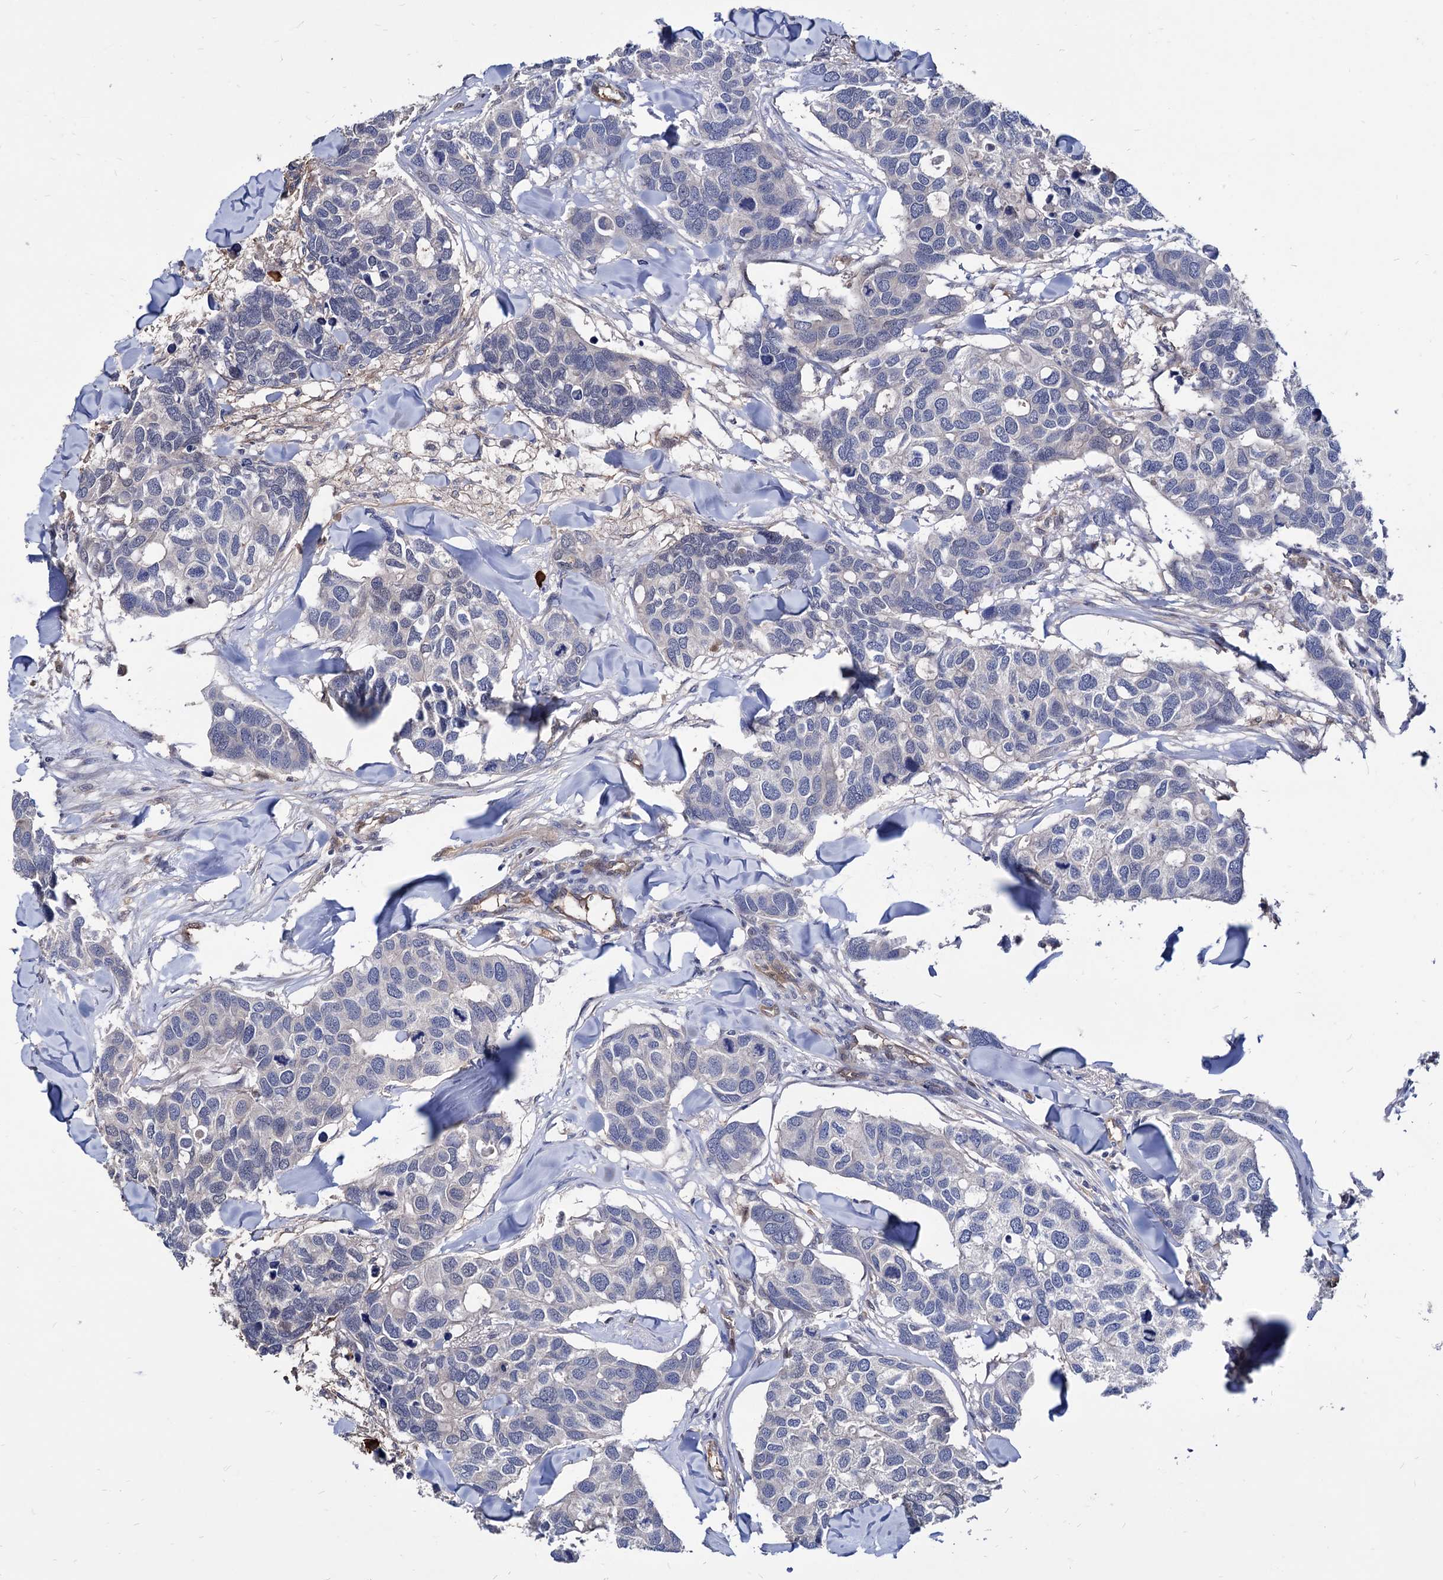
{"staining": {"intensity": "negative", "quantity": "none", "location": "none"}, "tissue": "breast cancer", "cell_type": "Tumor cells", "image_type": "cancer", "snomed": [{"axis": "morphology", "description": "Duct carcinoma"}, {"axis": "topography", "description": "Breast"}], "caption": "The histopathology image reveals no significant expression in tumor cells of breast cancer.", "gene": "CPPED1", "patient": {"sex": "female", "age": 83}}